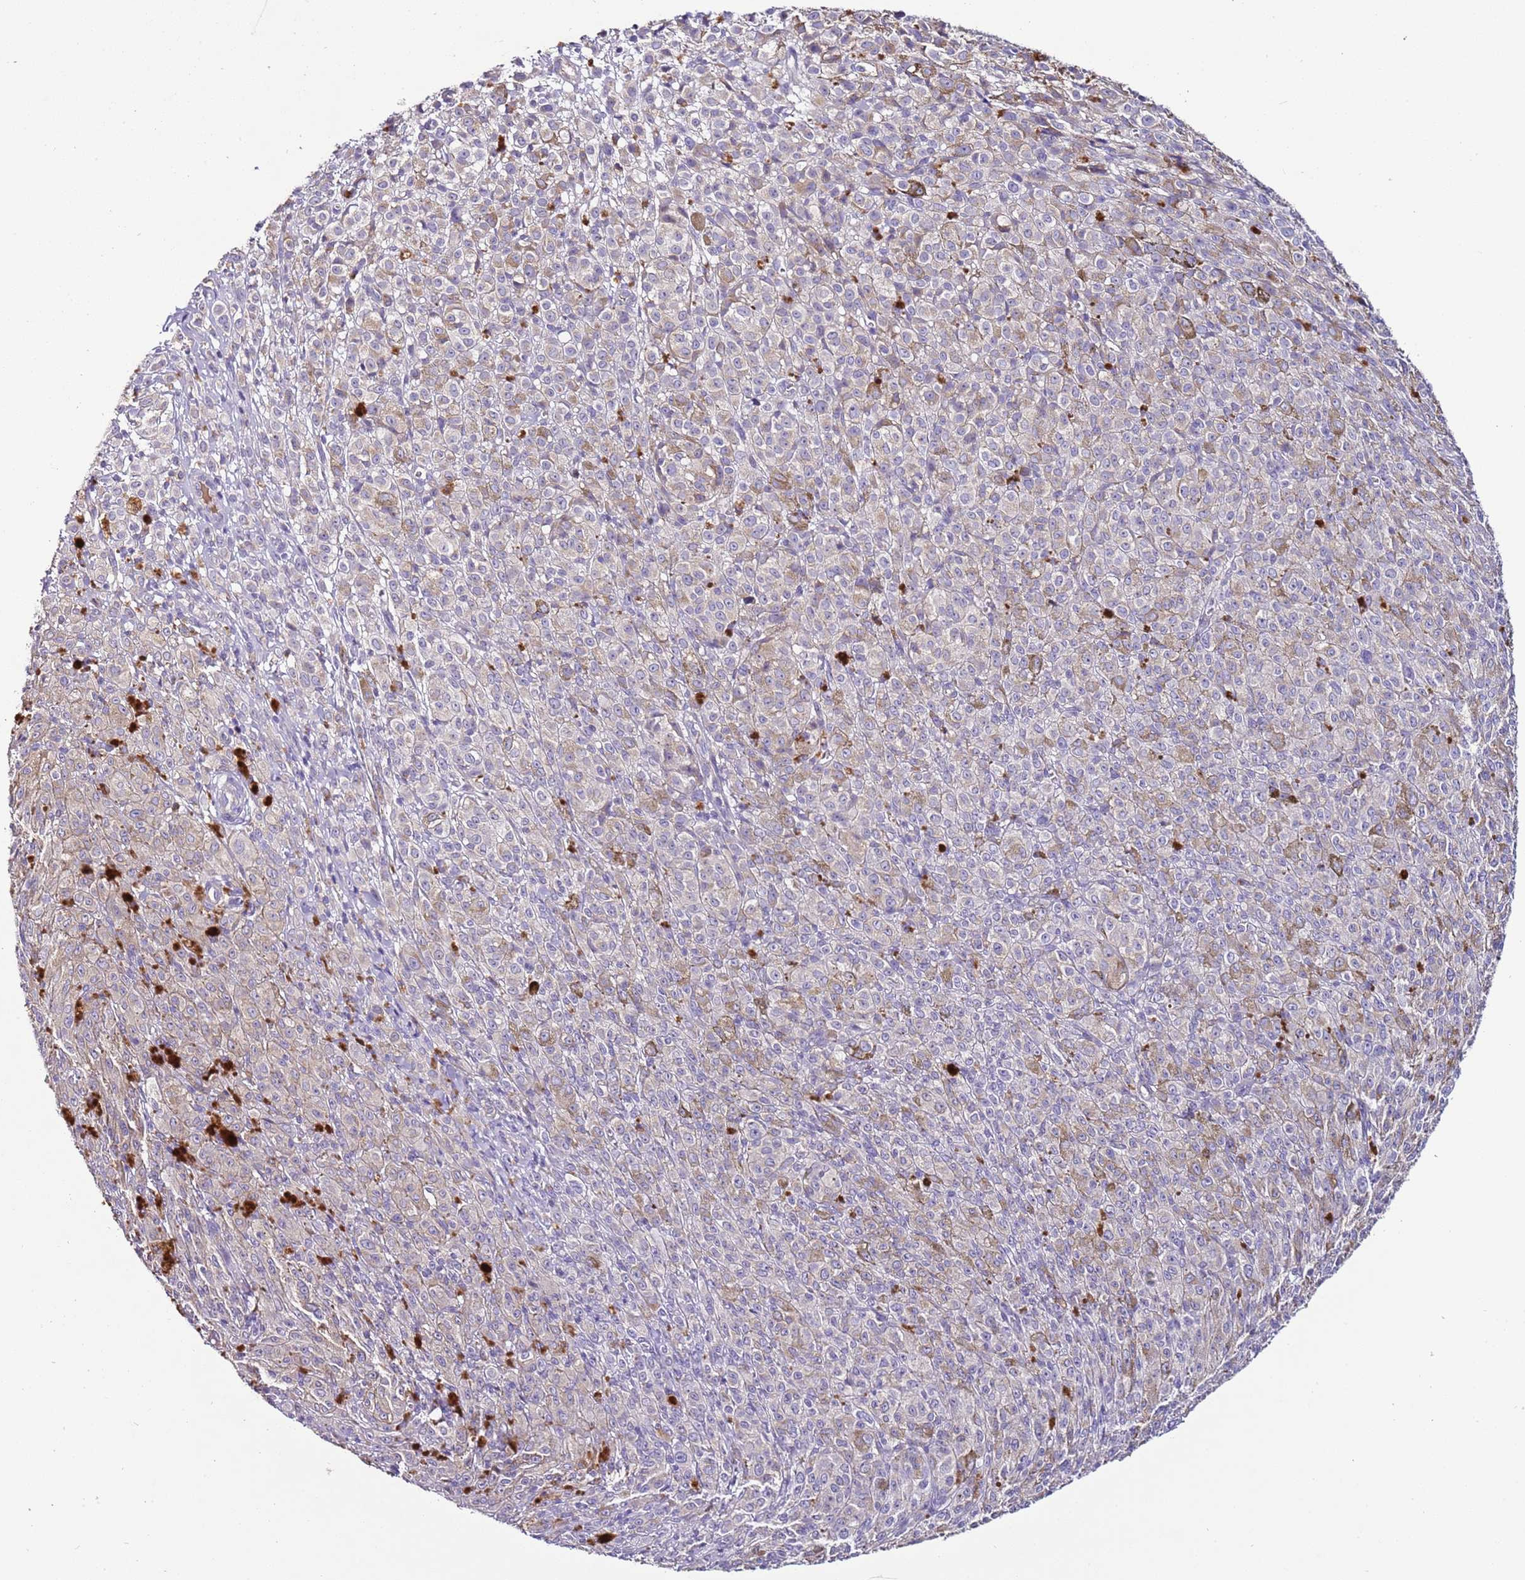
{"staining": {"intensity": "negative", "quantity": "none", "location": "none"}, "tissue": "melanoma", "cell_type": "Tumor cells", "image_type": "cancer", "snomed": [{"axis": "morphology", "description": "Malignant melanoma, NOS"}, {"axis": "topography", "description": "Skin"}], "caption": "IHC histopathology image of malignant melanoma stained for a protein (brown), which exhibits no positivity in tumor cells.", "gene": "FAM20A", "patient": {"sex": "female", "age": 52}}